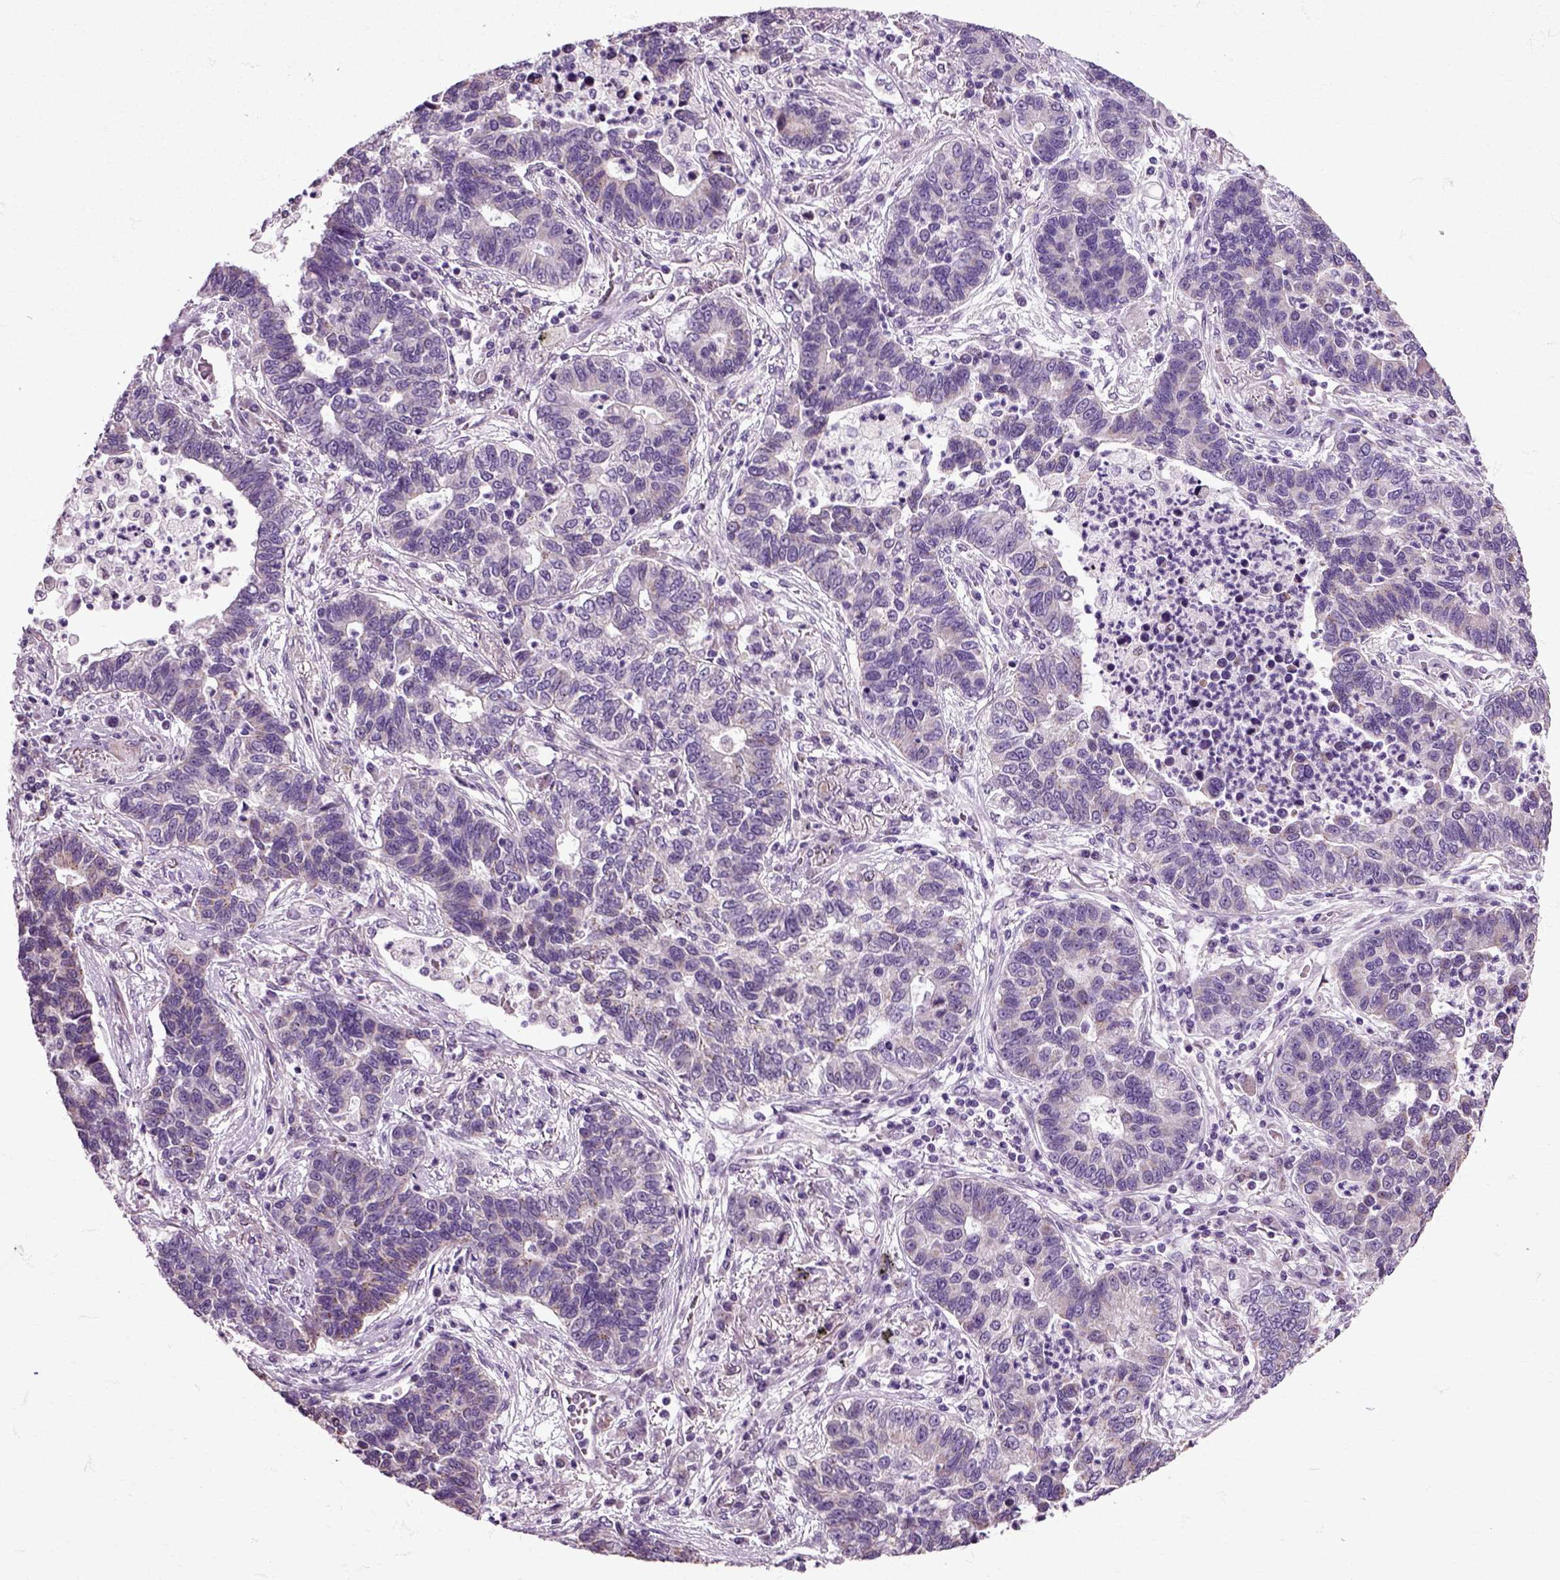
{"staining": {"intensity": "weak", "quantity": "<25%", "location": "cytoplasmic/membranous"}, "tissue": "lung cancer", "cell_type": "Tumor cells", "image_type": "cancer", "snomed": [{"axis": "morphology", "description": "Adenocarcinoma, NOS"}, {"axis": "topography", "description": "Lung"}], "caption": "IHC image of neoplastic tissue: adenocarcinoma (lung) stained with DAB displays no significant protein positivity in tumor cells.", "gene": "HSPA2", "patient": {"sex": "female", "age": 57}}